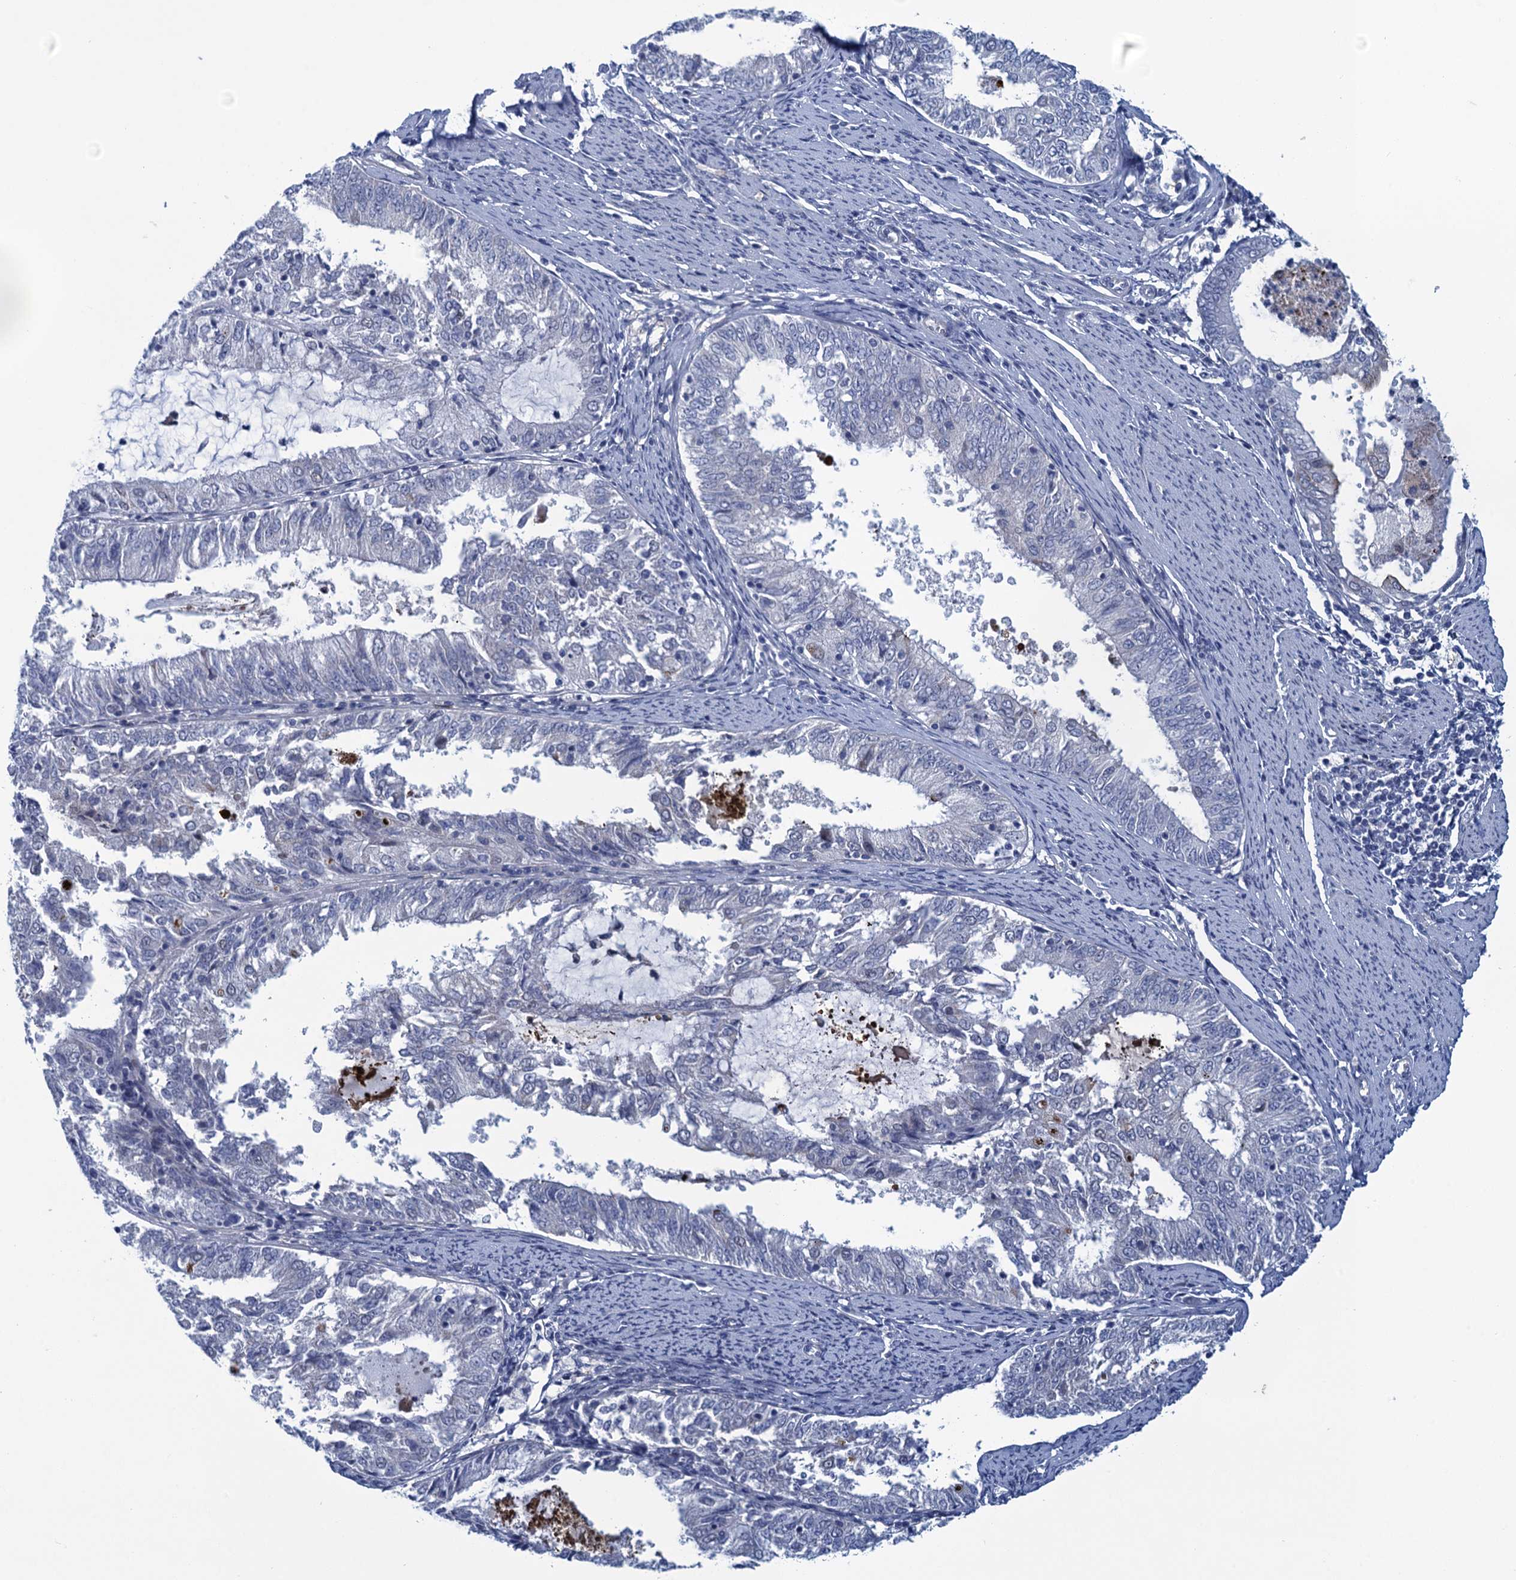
{"staining": {"intensity": "negative", "quantity": "none", "location": "none"}, "tissue": "endometrial cancer", "cell_type": "Tumor cells", "image_type": "cancer", "snomed": [{"axis": "morphology", "description": "Adenocarcinoma, NOS"}, {"axis": "topography", "description": "Endometrium"}], "caption": "This is an immunohistochemistry histopathology image of endometrial adenocarcinoma. There is no expression in tumor cells.", "gene": "SCEL", "patient": {"sex": "female", "age": 57}}